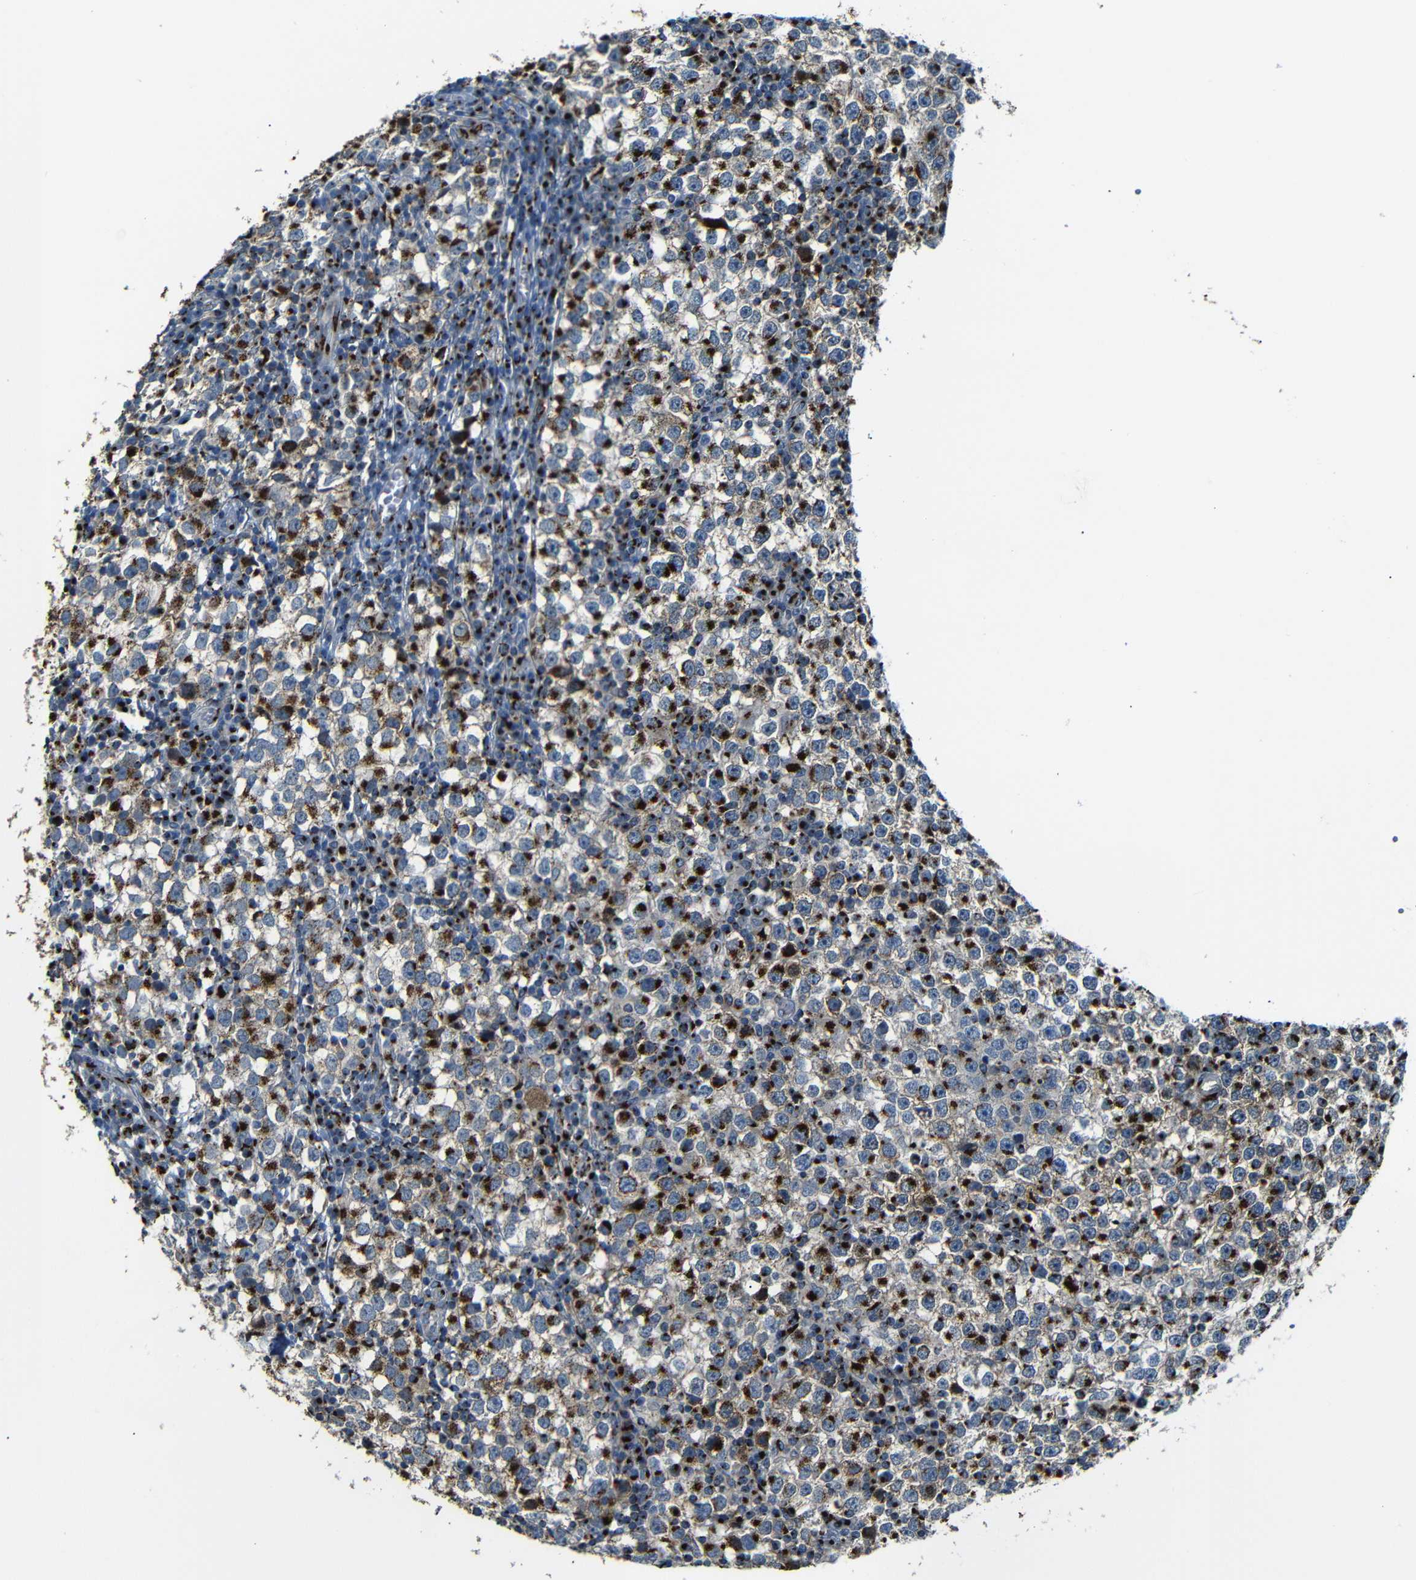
{"staining": {"intensity": "strong", "quantity": ">75%", "location": "cytoplasmic/membranous"}, "tissue": "testis cancer", "cell_type": "Tumor cells", "image_type": "cancer", "snomed": [{"axis": "morphology", "description": "Seminoma, NOS"}, {"axis": "topography", "description": "Testis"}], "caption": "Immunohistochemical staining of human testis cancer shows strong cytoplasmic/membranous protein expression in approximately >75% of tumor cells.", "gene": "TGOLN2", "patient": {"sex": "male", "age": 65}}